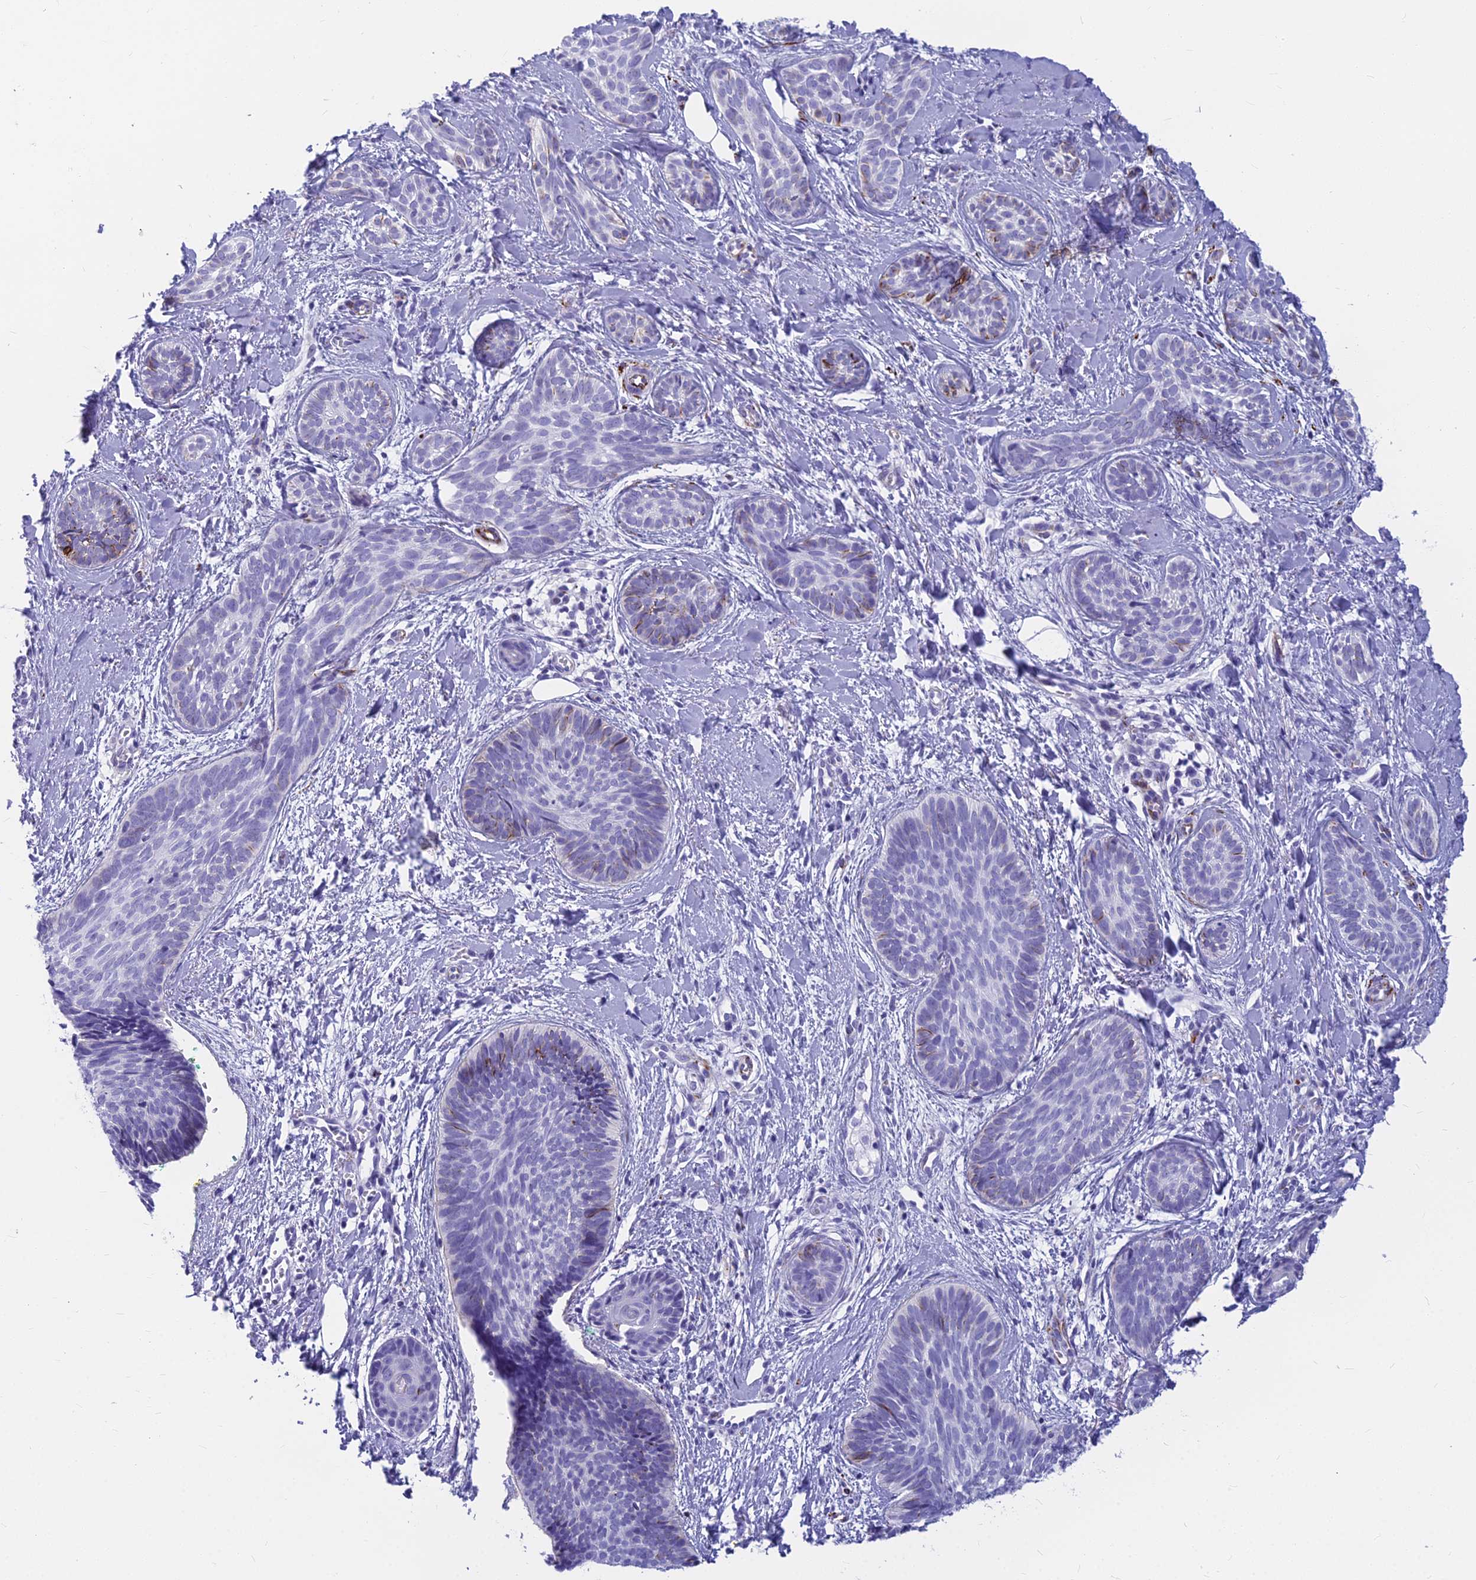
{"staining": {"intensity": "negative", "quantity": "none", "location": "none"}, "tissue": "skin cancer", "cell_type": "Tumor cells", "image_type": "cancer", "snomed": [{"axis": "morphology", "description": "Basal cell carcinoma"}, {"axis": "topography", "description": "Skin"}], "caption": "Immunohistochemistry of human skin cancer (basal cell carcinoma) shows no positivity in tumor cells.", "gene": "EVI2A", "patient": {"sex": "female", "age": 81}}